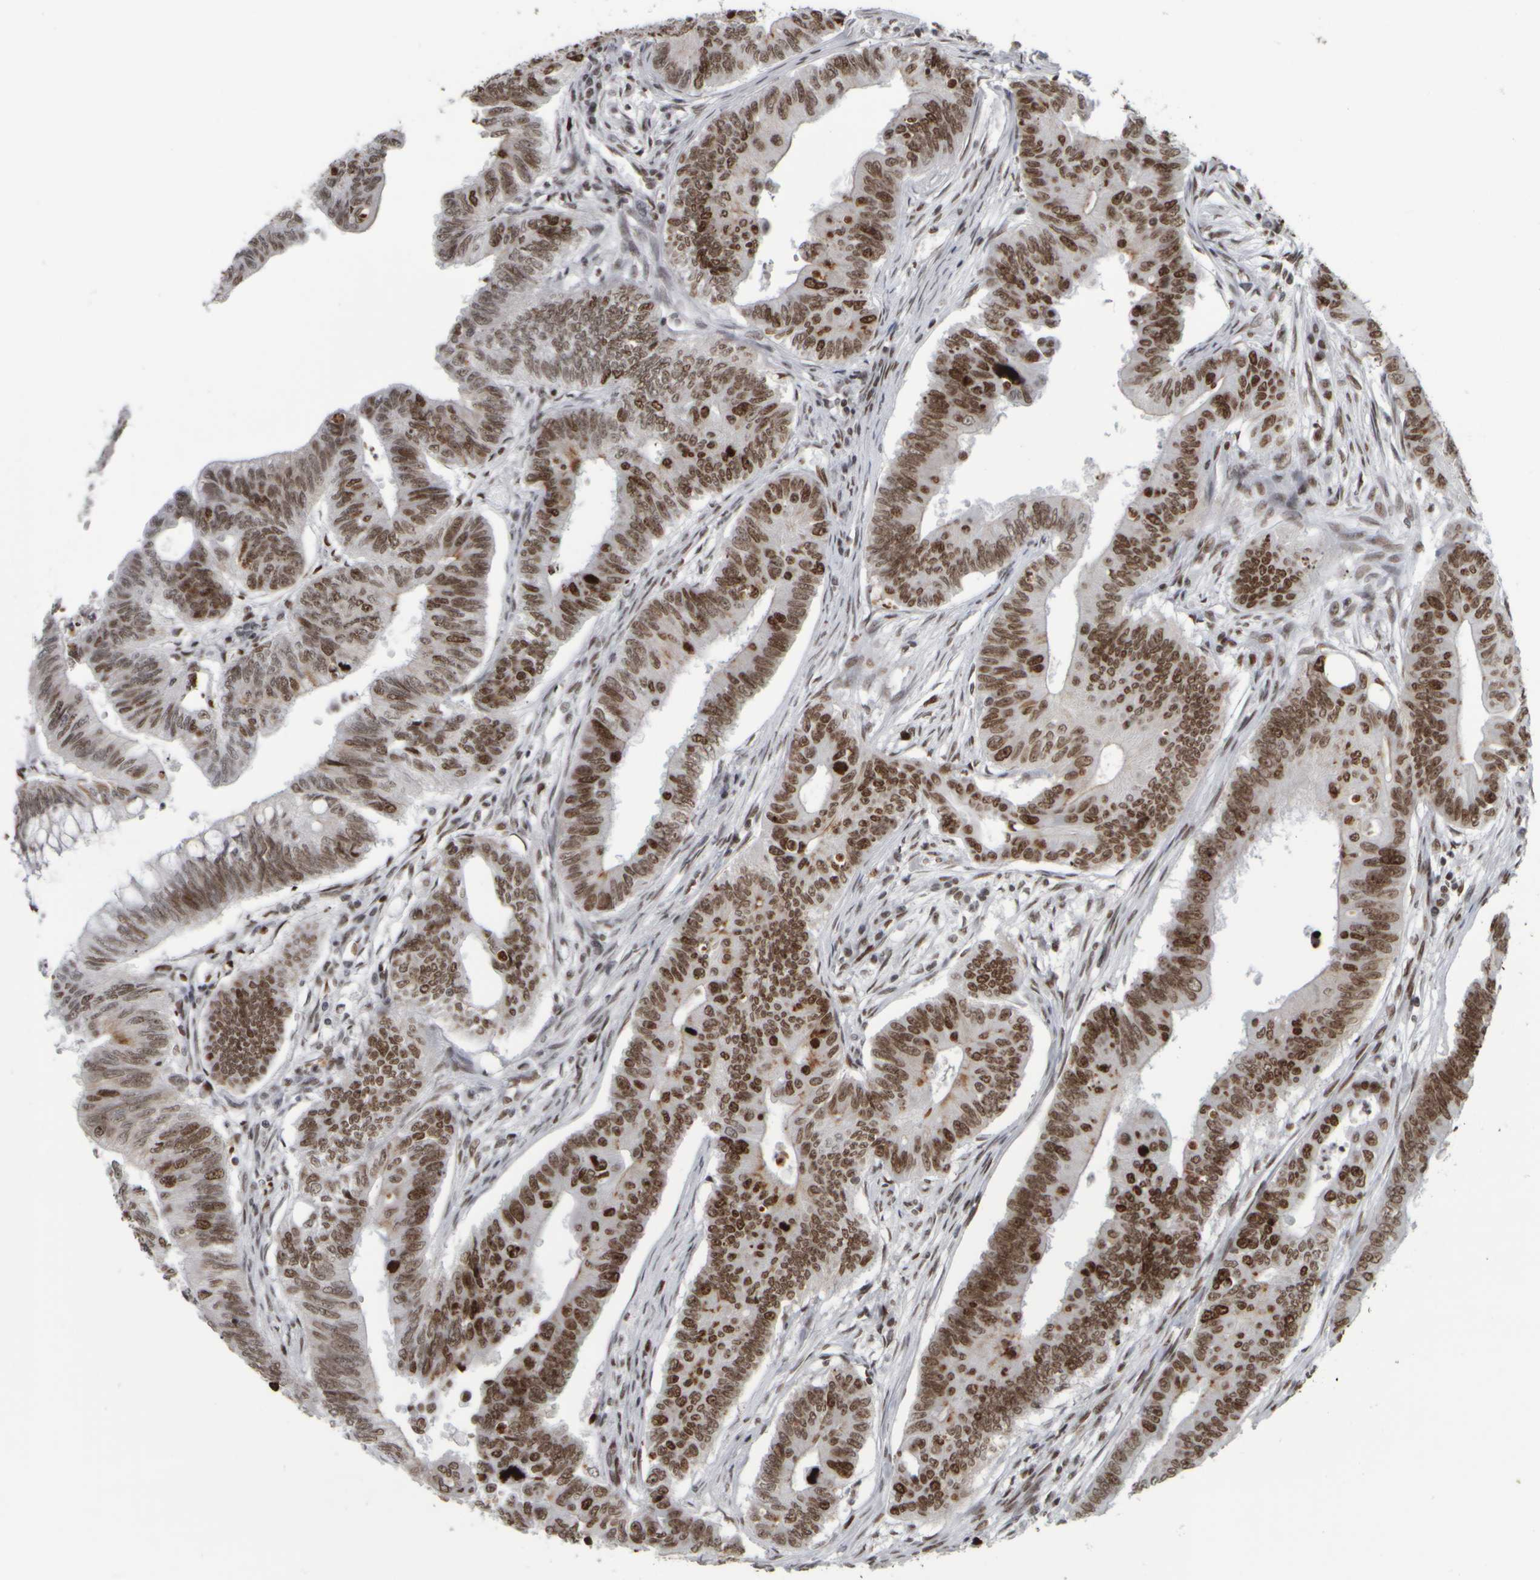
{"staining": {"intensity": "moderate", "quantity": ">75%", "location": "nuclear"}, "tissue": "colorectal cancer", "cell_type": "Tumor cells", "image_type": "cancer", "snomed": [{"axis": "morphology", "description": "Adenoma, NOS"}, {"axis": "morphology", "description": "Adenocarcinoma, NOS"}, {"axis": "topography", "description": "Colon"}], "caption": "A photomicrograph of human colorectal adenoma stained for a protein demonstrates moderate nuclear brown staining in tumor cells.", "gene": "TOP2B", "patient": {"sex": "male", "age": 79}}